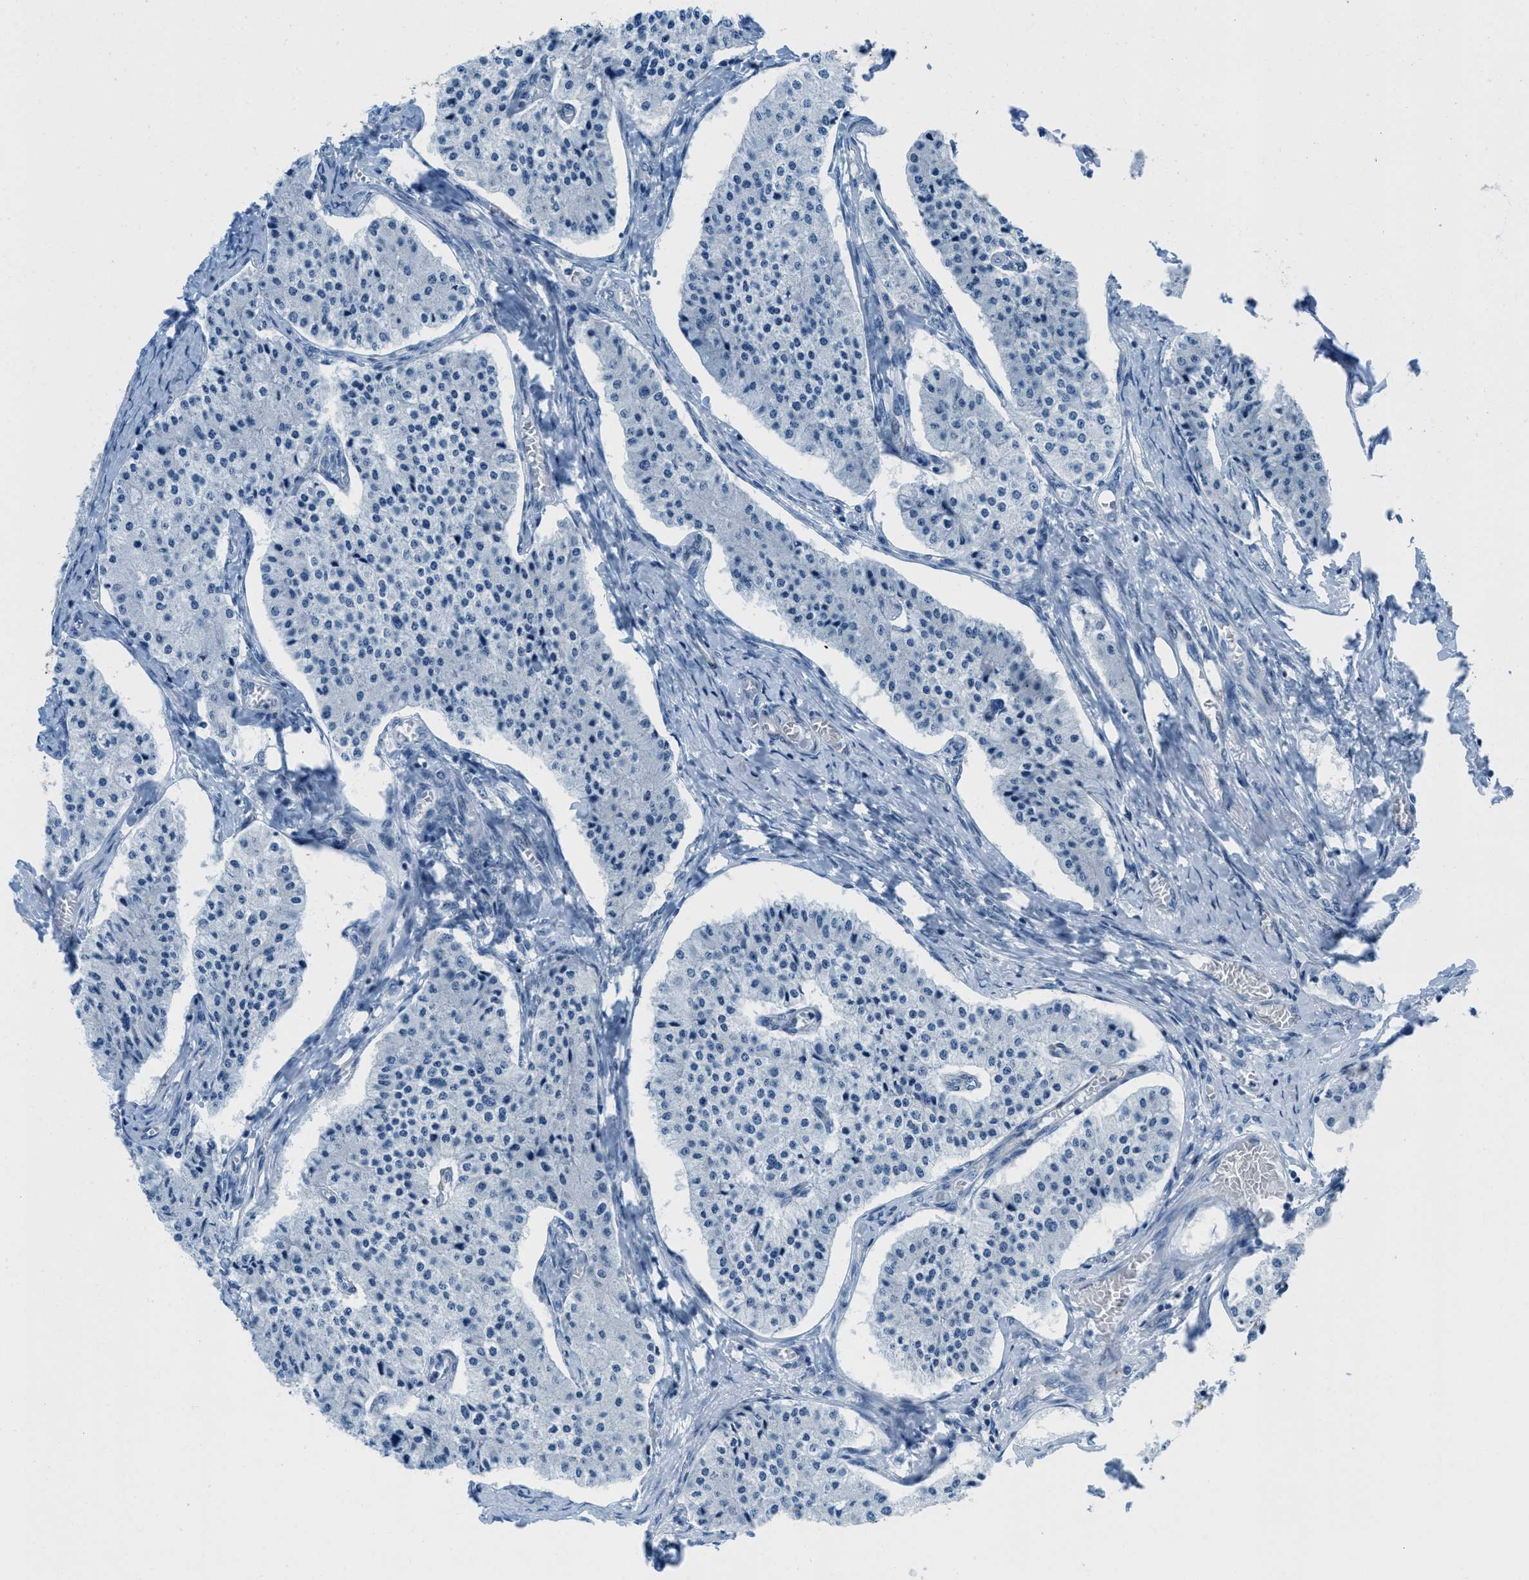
{"staining": {"intensity": "negative", "quantity": "none", "location": "none"}, "tissue": "carcinoid", "cell_type": "Tumor cells", "image_type": "cancer", "snomed": [{"axis": "morphology", "description": "Carcinoid, malignant, NOS"}, {"axis": "topography", "description": "Colon"}], "caption": "This is a image of immunohistochemistry staining of carcinoid, which shows no staining in tumor cells. Brightfield microscopy of immunohistochemistry stained with DAB (brown) and hematoxylin (blue), captured at high magnification.", "gene": "MAPRE2", "patient": {"sex": "female", "age": 52}}